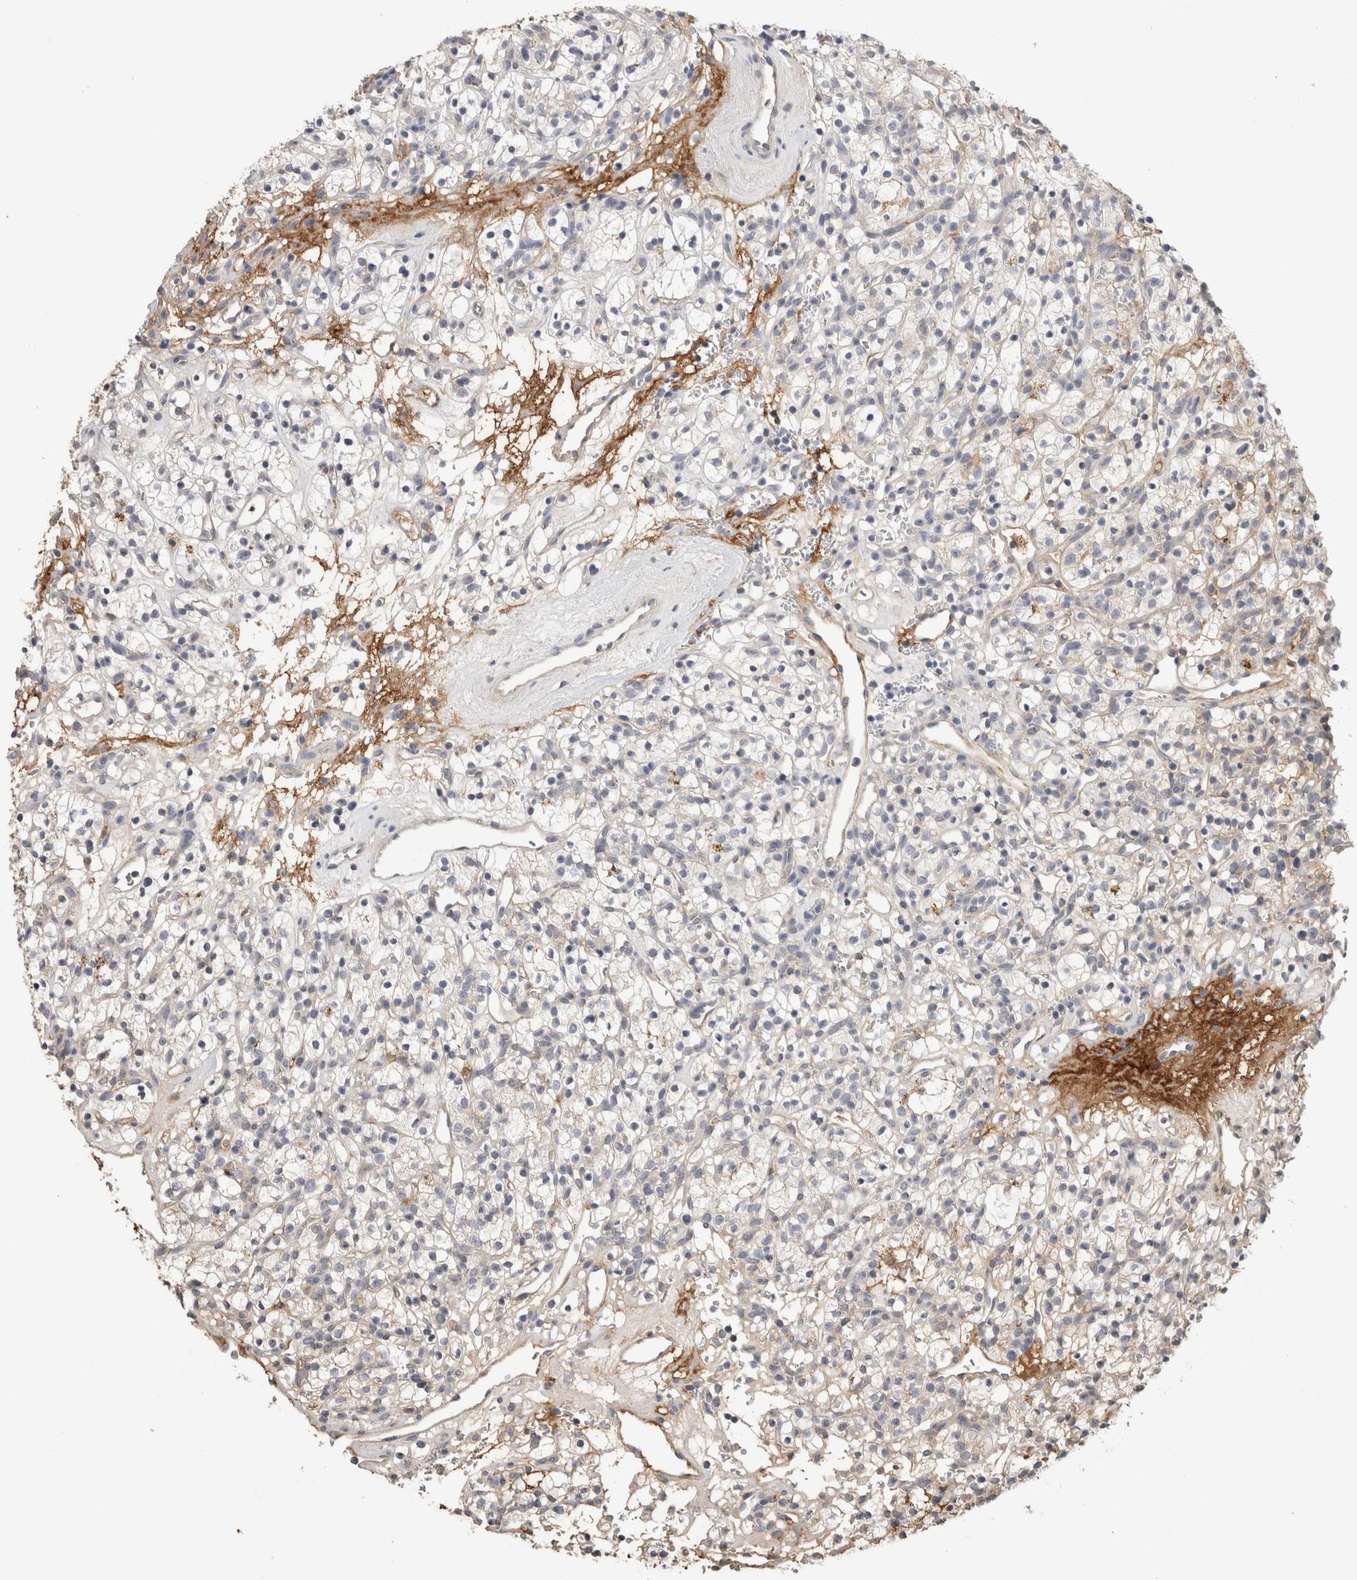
{"staining": {"intensity": "weak", "quantity": "<25%", "location": "cytoplasmic/membranous"}, "tissue": "renal cancer", "cell_type": "Tumor cells", "image_type": "cancer", "snomed": [{"axis": "morphology", "description": "Adenocarcinoma, NOS"}, {"axis": "topography", "description": "Kidney"}], "caption": "Image shows no protein positivity in tumor cells of renal cancer (adenocarcinoma) tissue.", "gene": "PPP3CC", "patient": {"sex": "female", "age": 57}}